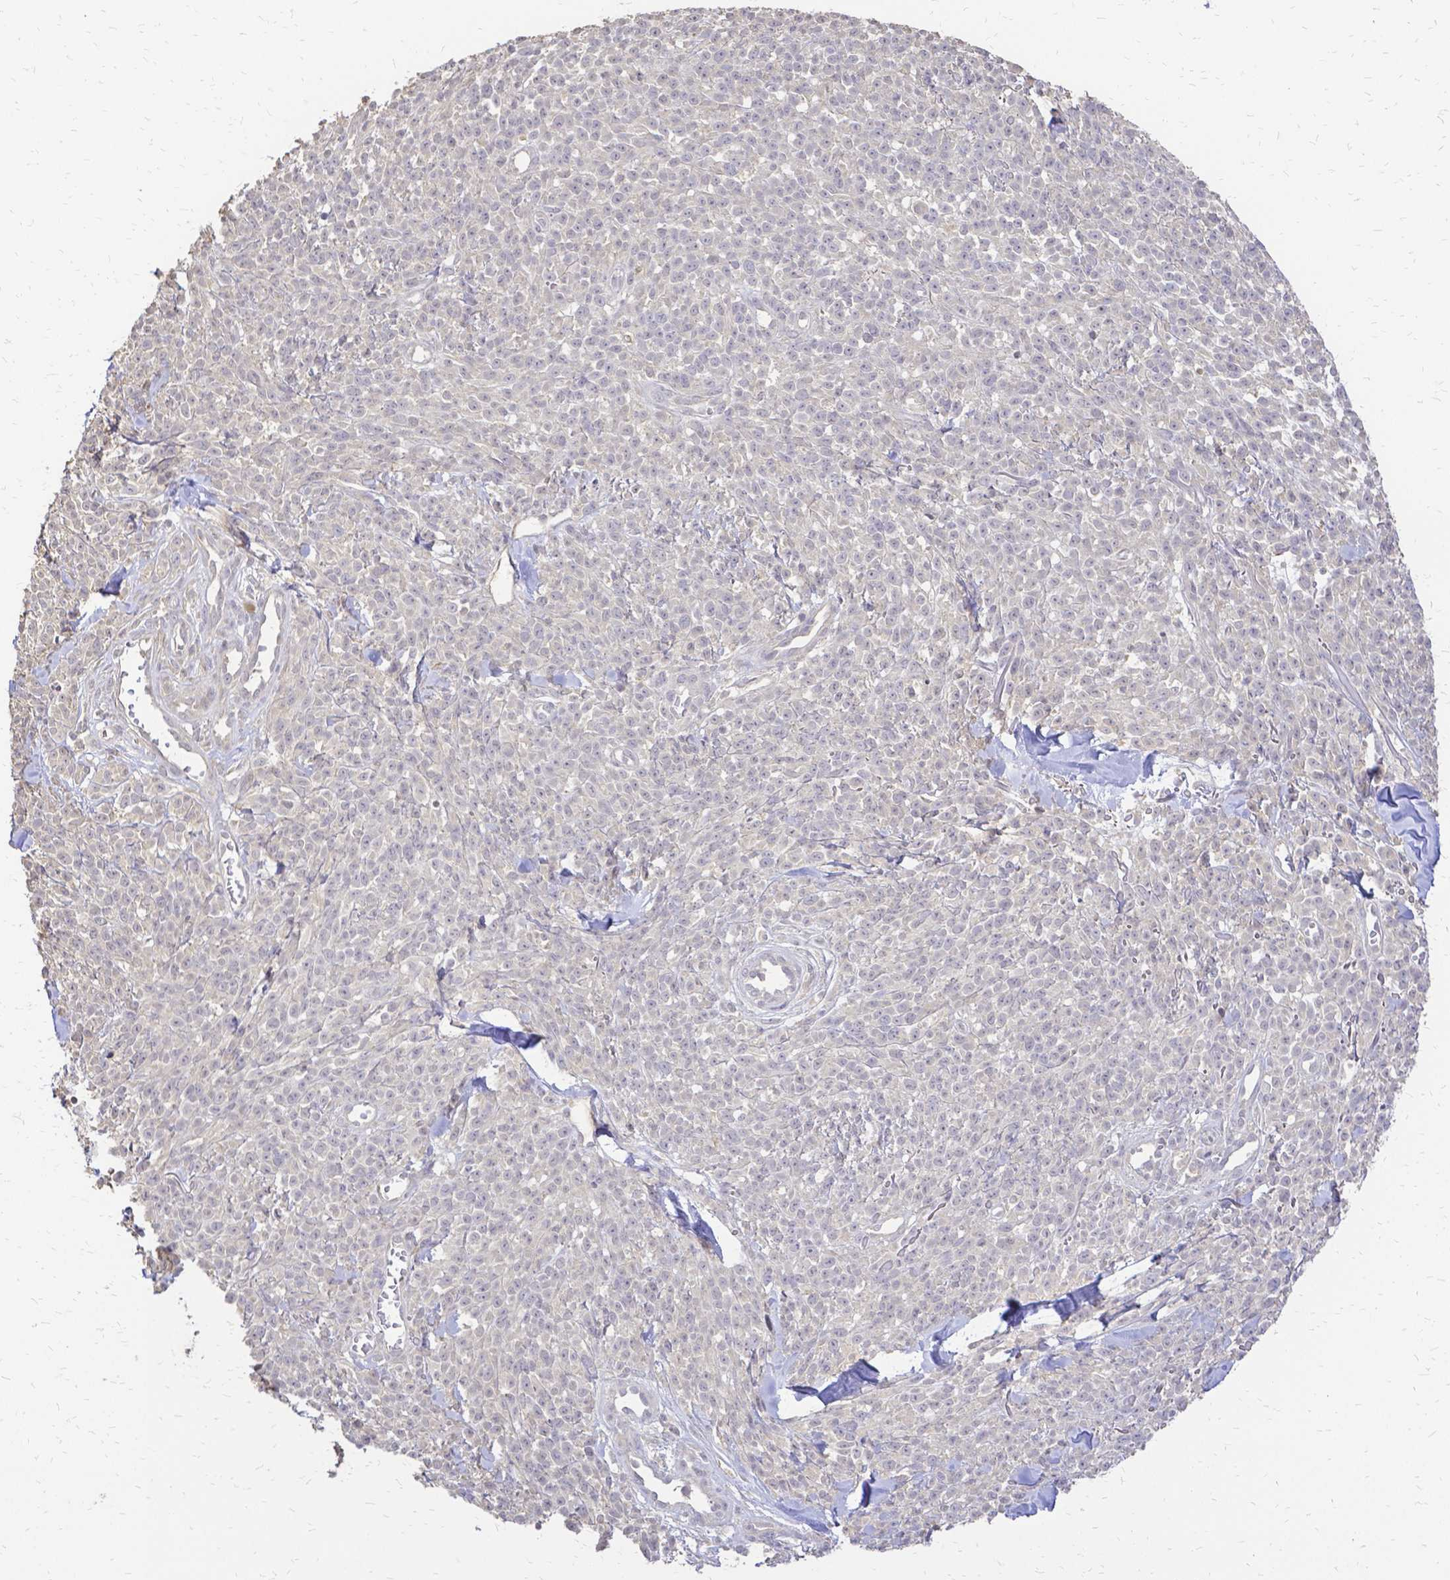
{"staining": {"intensity": "negative", "quantity": "none", "location": "none"}, "tissue": "melanoma", "cell_type": "Tumor cells", "image_type": "cancer", "snomed": [{"axis": "morphology", "description": "Malignant melanoma, NOS"}, {"axis": "topography", "description": "Skin"}, {"axis": "topography", "description": "Skin of trunk"}], "caption": "A histopathology image of melanoma stained for a protein displays no brown staining in tumor cells. (Immunohistochemistry (ihc), brightfield microscopy, high magnification).", "gene": "CIB1", "patient": {"sex": "male", "age": 74}}